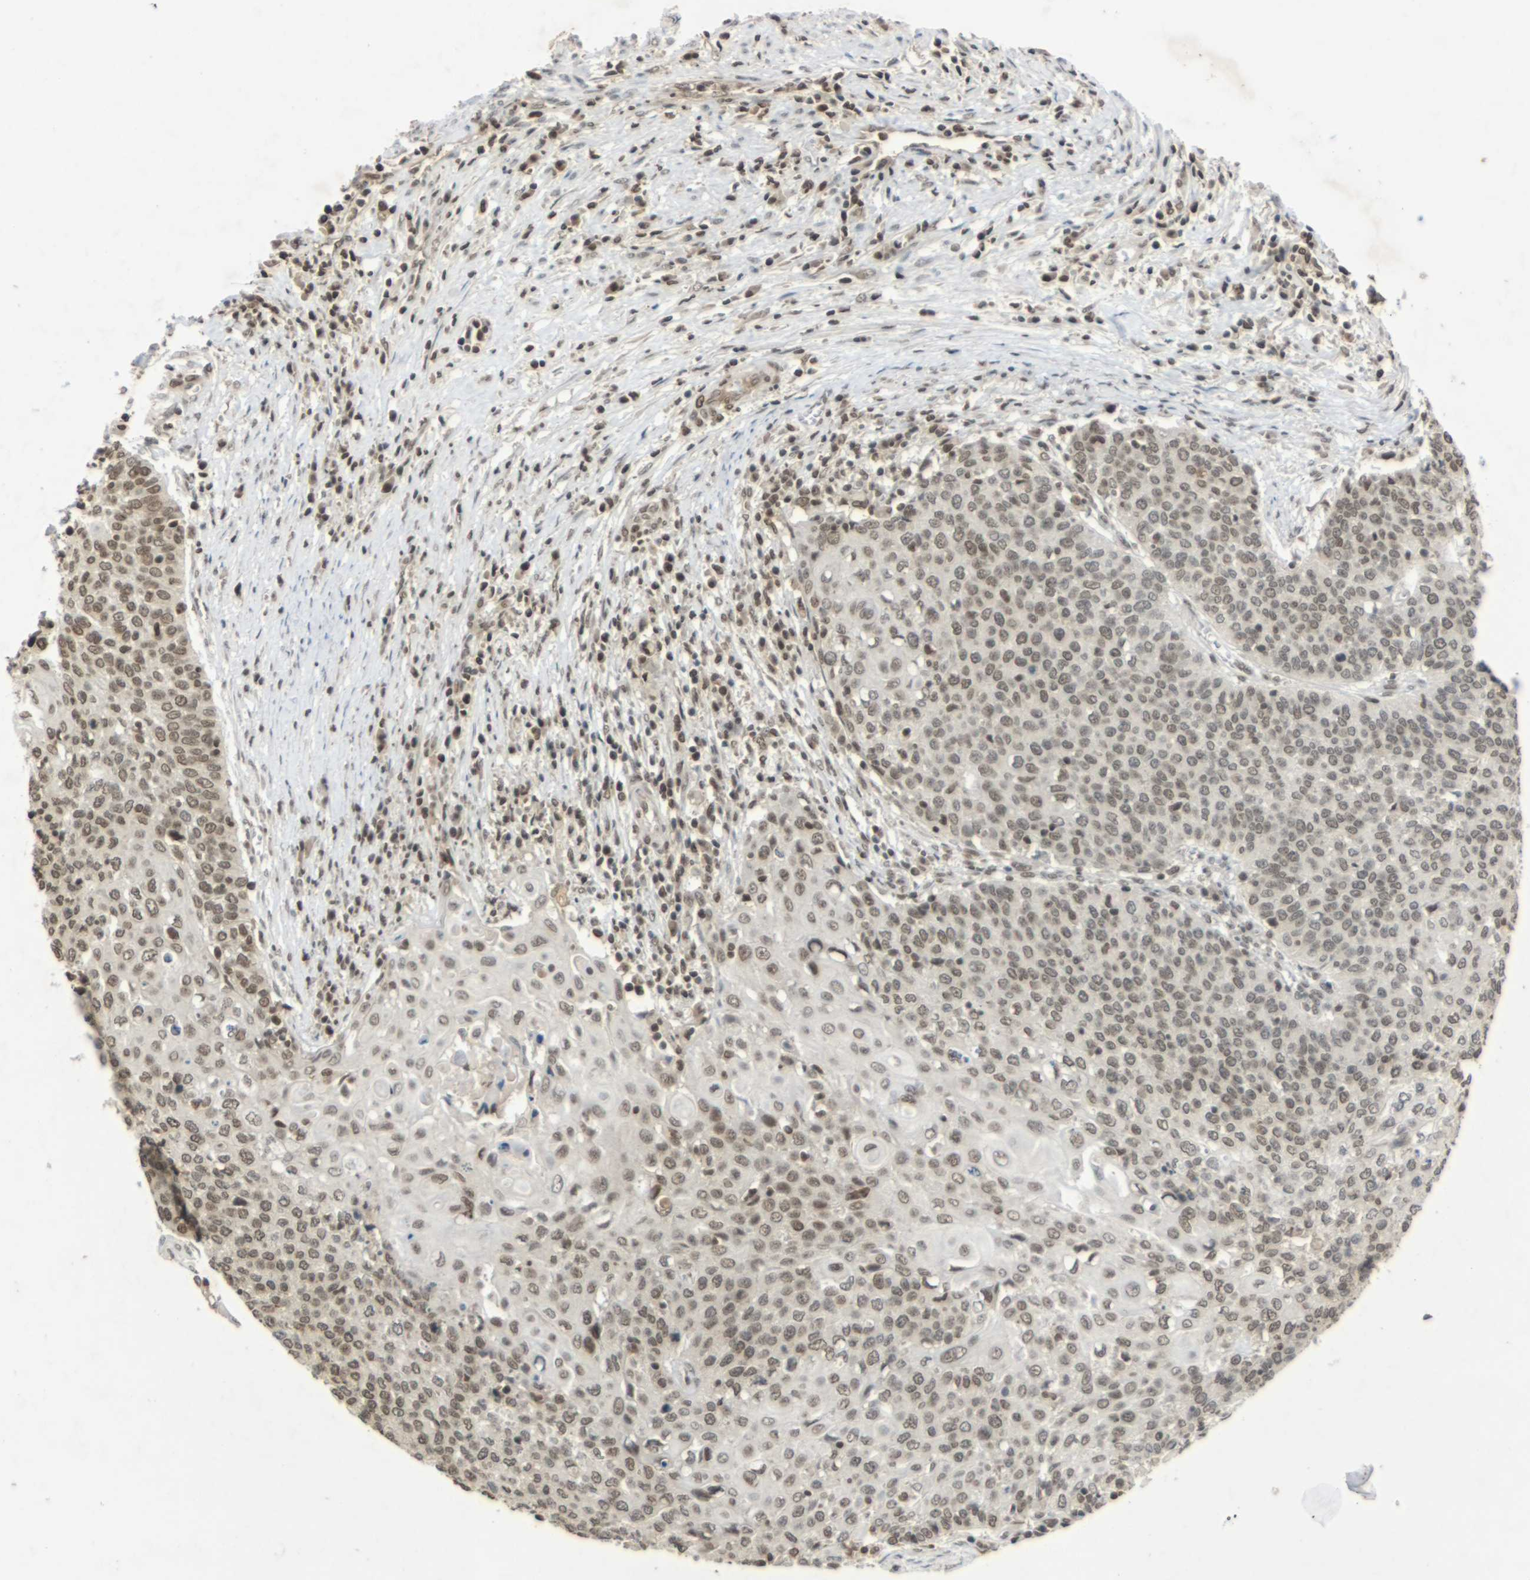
{"staining": {"intensity": "moderate", "quantity": ">75%", "location": "nuclear"}, "tissue": "cervical cancer", "cell_type": "Tumor cells", "image_type": "cancer", "snomed": [{"axis": "morphology", "description": "Squamous cell carcinoma, NOS"}, {"axis": "topography", "description": "Cervix"}], "caption": "Immunohistochemical staining of human cervical cancer (squamous cell carcinoma) reveals medium levels of moderate nuclear expression in about >75% of tumor cells. (Stains: DAB (3,3'-diaminobenzidine) in brown, nuclei in blue, Microscopy: brightfield microscopy at high magnification).", "gene": "NELFA", "patient": {"sex": "female", "age": 39}}